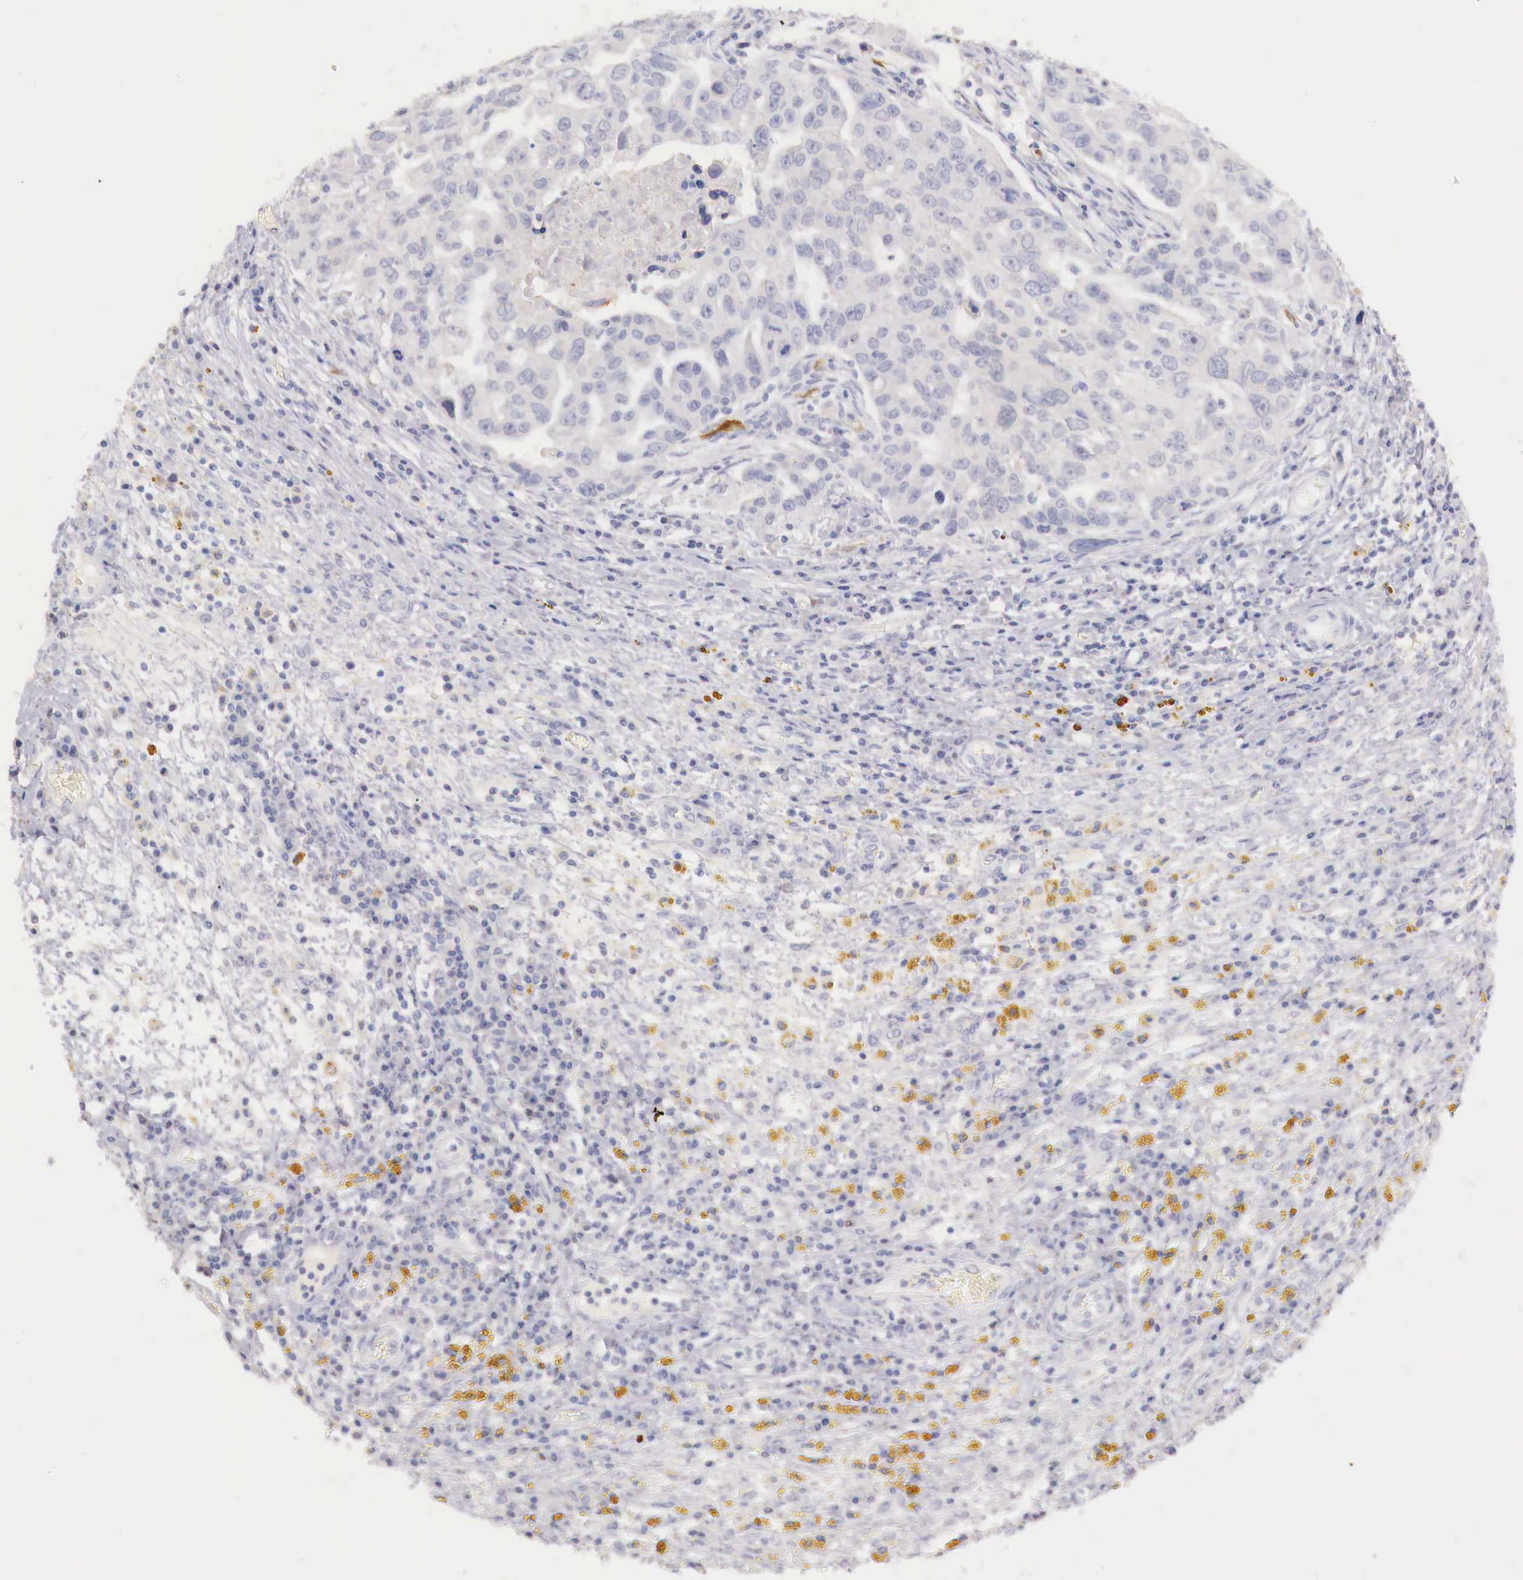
{"staining": {"intensity": "weak", "quantity": "<25%", "location": "cytoplasmic/membranous"}, "tissue": "ovarian cancer", "cell_type": "Tumor cells", "image_type": "cancer", "snomed": [{"axis": "morphology", "description": "Carcinoma, endometroid"}, {"axis": "topography", "description": "Ovary"}], "caption": "This is a histopathology image of immunohistochemistry staining of ovarian endometroid carcinoma, which shows no positivity in tumor cells. Brightfield microscopy of immunohistochemistry stained with DAB (3,3'-diaminobenzidine) (brown) and hematoxylin (blue), captured at high magnification.", "gene": "ITIH6", "patient": {"sex": "female", "age": 75}}